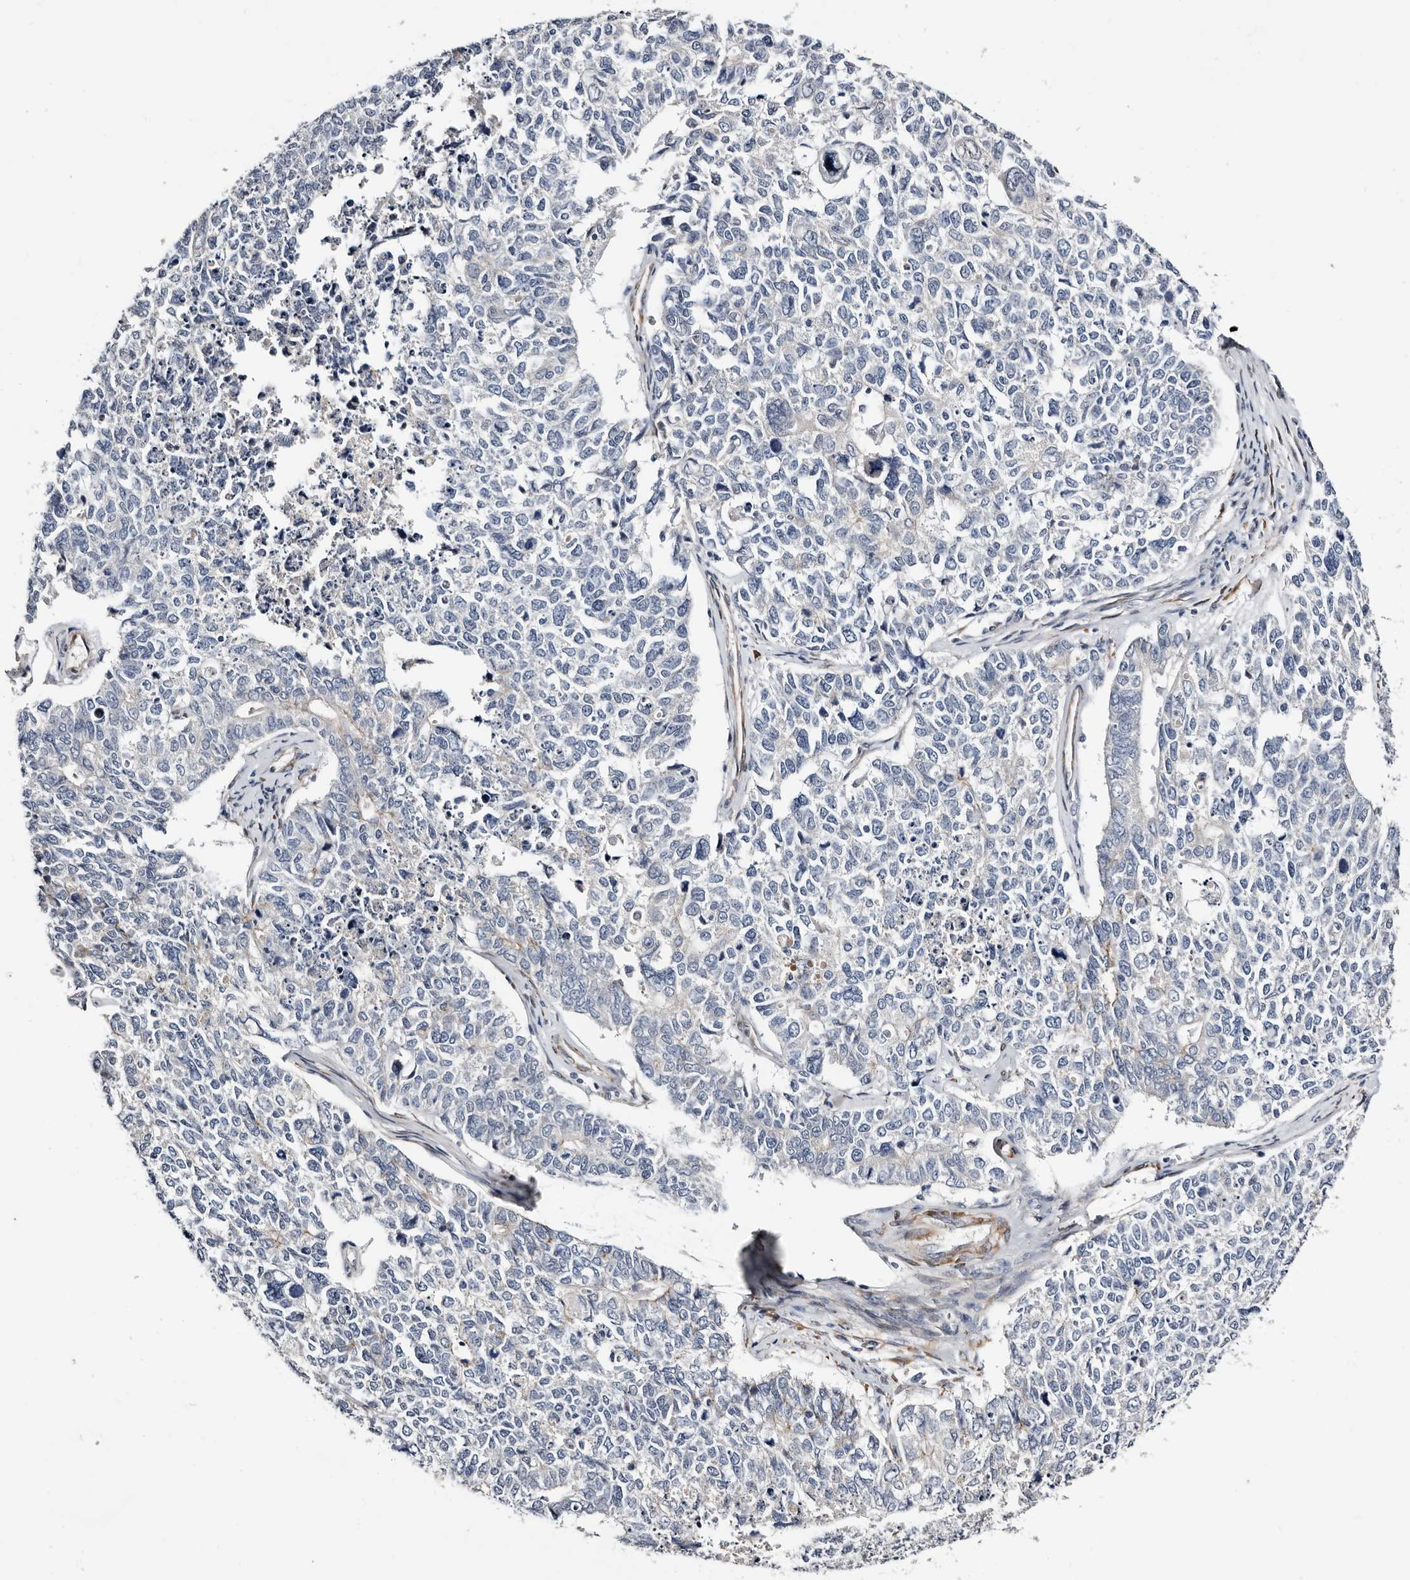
{"staining": {"intensity": "negative", "quantity": "none", "location": "none"}, "tissue": "cervical cancer", "cell_type": "Tumor cells", "image_type": "cancer", "snomed": [{"axis": "morphology", "description": "Squamous cell carcinoma, NOS"}, {"axis": "topography", "description": "Cervix"}], "caption": "DAB immunohistochemical staining of human squamous cell carcinoma (cervical) shows no significant staining in tumor cells. The staining is performed using DAB (3,3'-diaminobenzidine) brown chromogen with nuclei counter-stained in using hematoxylin.", "gene": "USH1C", "patient": {"sex": "female", "age": 63}}